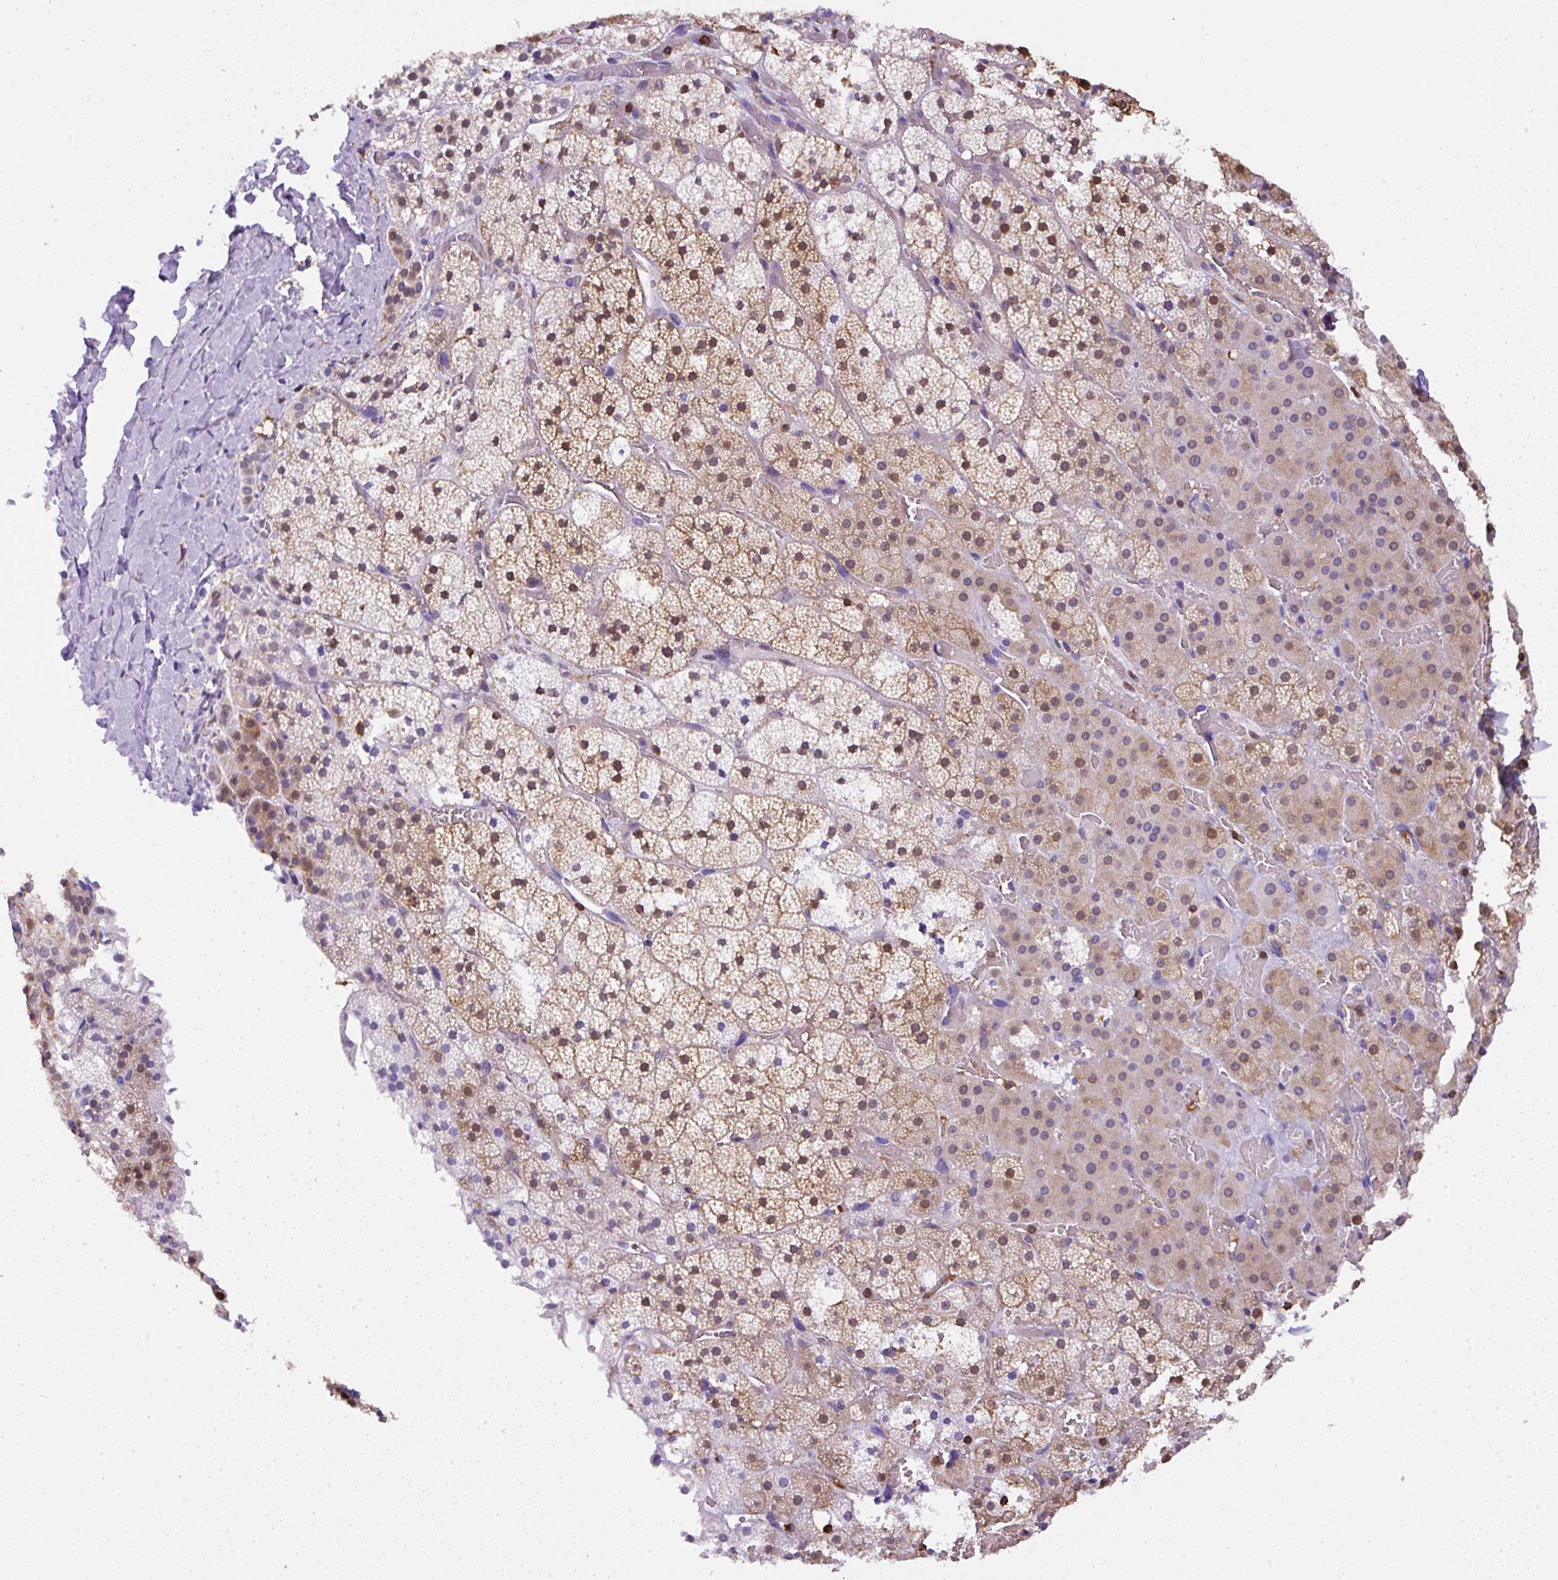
{"staining": {"intensity": "moderate", "quantity": "25%-75%", "location": "cytoplasmic/membranous,nuclear"}, "tissue": "adrenal gland", "cell_type": "Glandular cells", "image_type": "normal", "snomed": [{"axis": "morphology", "description": "Normal tissue, NOS"}, {"axis": "topography", "description": "Adrenal gland"}], "caption": "High-power microscopy captured an immunohistochemistry (IHC) image of normal adrenal gland, revealing moderate cytoplasmic/membranous,nuclear positivity in about 25%-75% of glandular cells.", "gene": "FAM228B", "patient": {"sex": "male", "age": 53}}